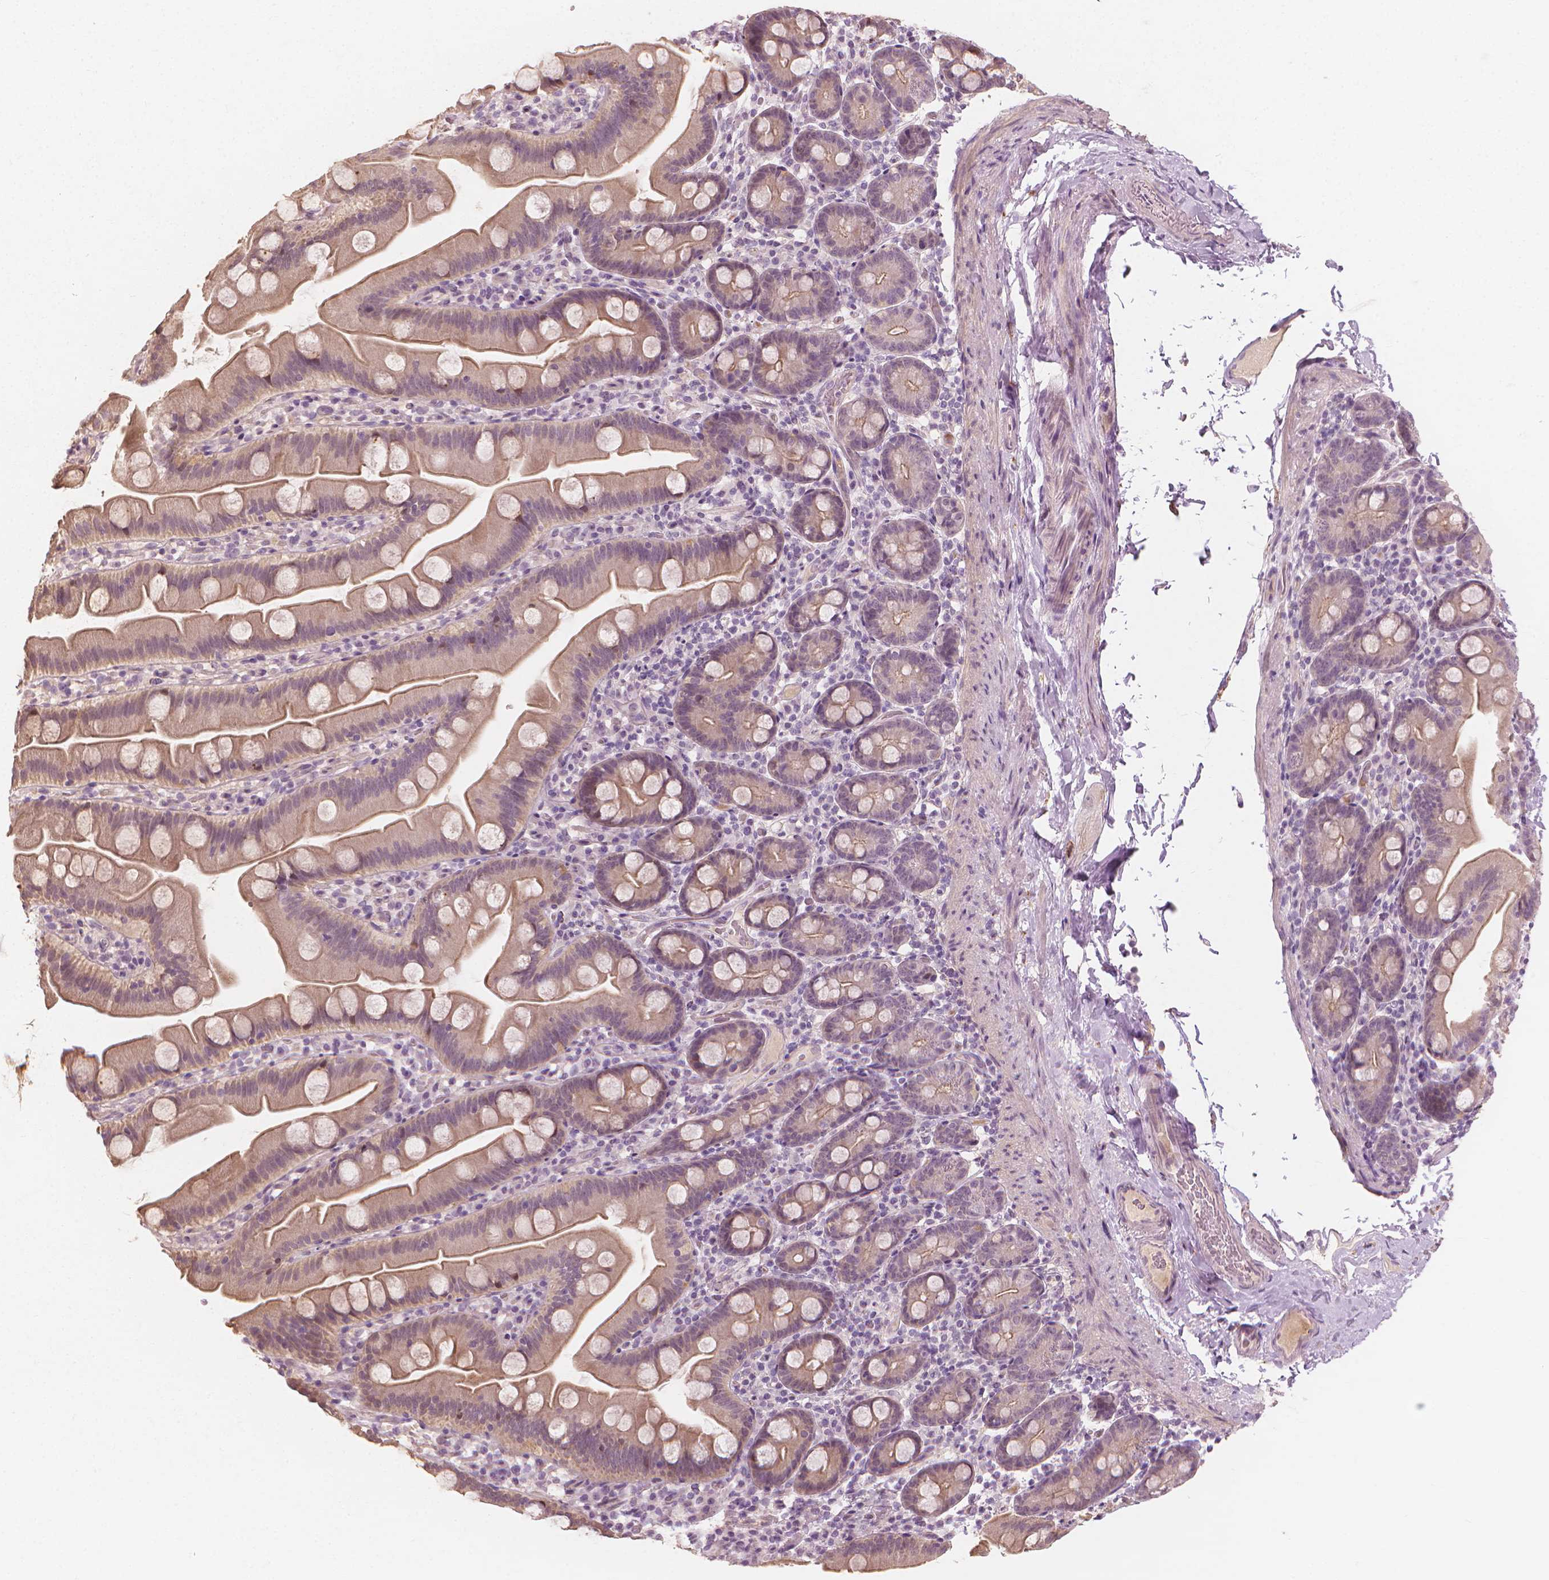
{"staining": {"intensity": "weak", "quantity": "25%-75%", "location": "cytoplasmic/membranous"}, "tissue": "small intestine", "cell_type": "Glandular cells", "image_type": "normal", "snomed": [{"axis": "morphology", "description": "Normal tissue, NOS"}, {"axis": "topography", "description": "Small intestine"}], "caption": "The image exhibits immunohistochemical staining of unremarkable small intestine. There is weak cytoplasmic/membranous staining is present in about 25%-75% of glandular cells. (IHC, brightfield microscopy, high magnification).", "gene": "SAXO2", "patient": {"sex": "female", "age": 68}}